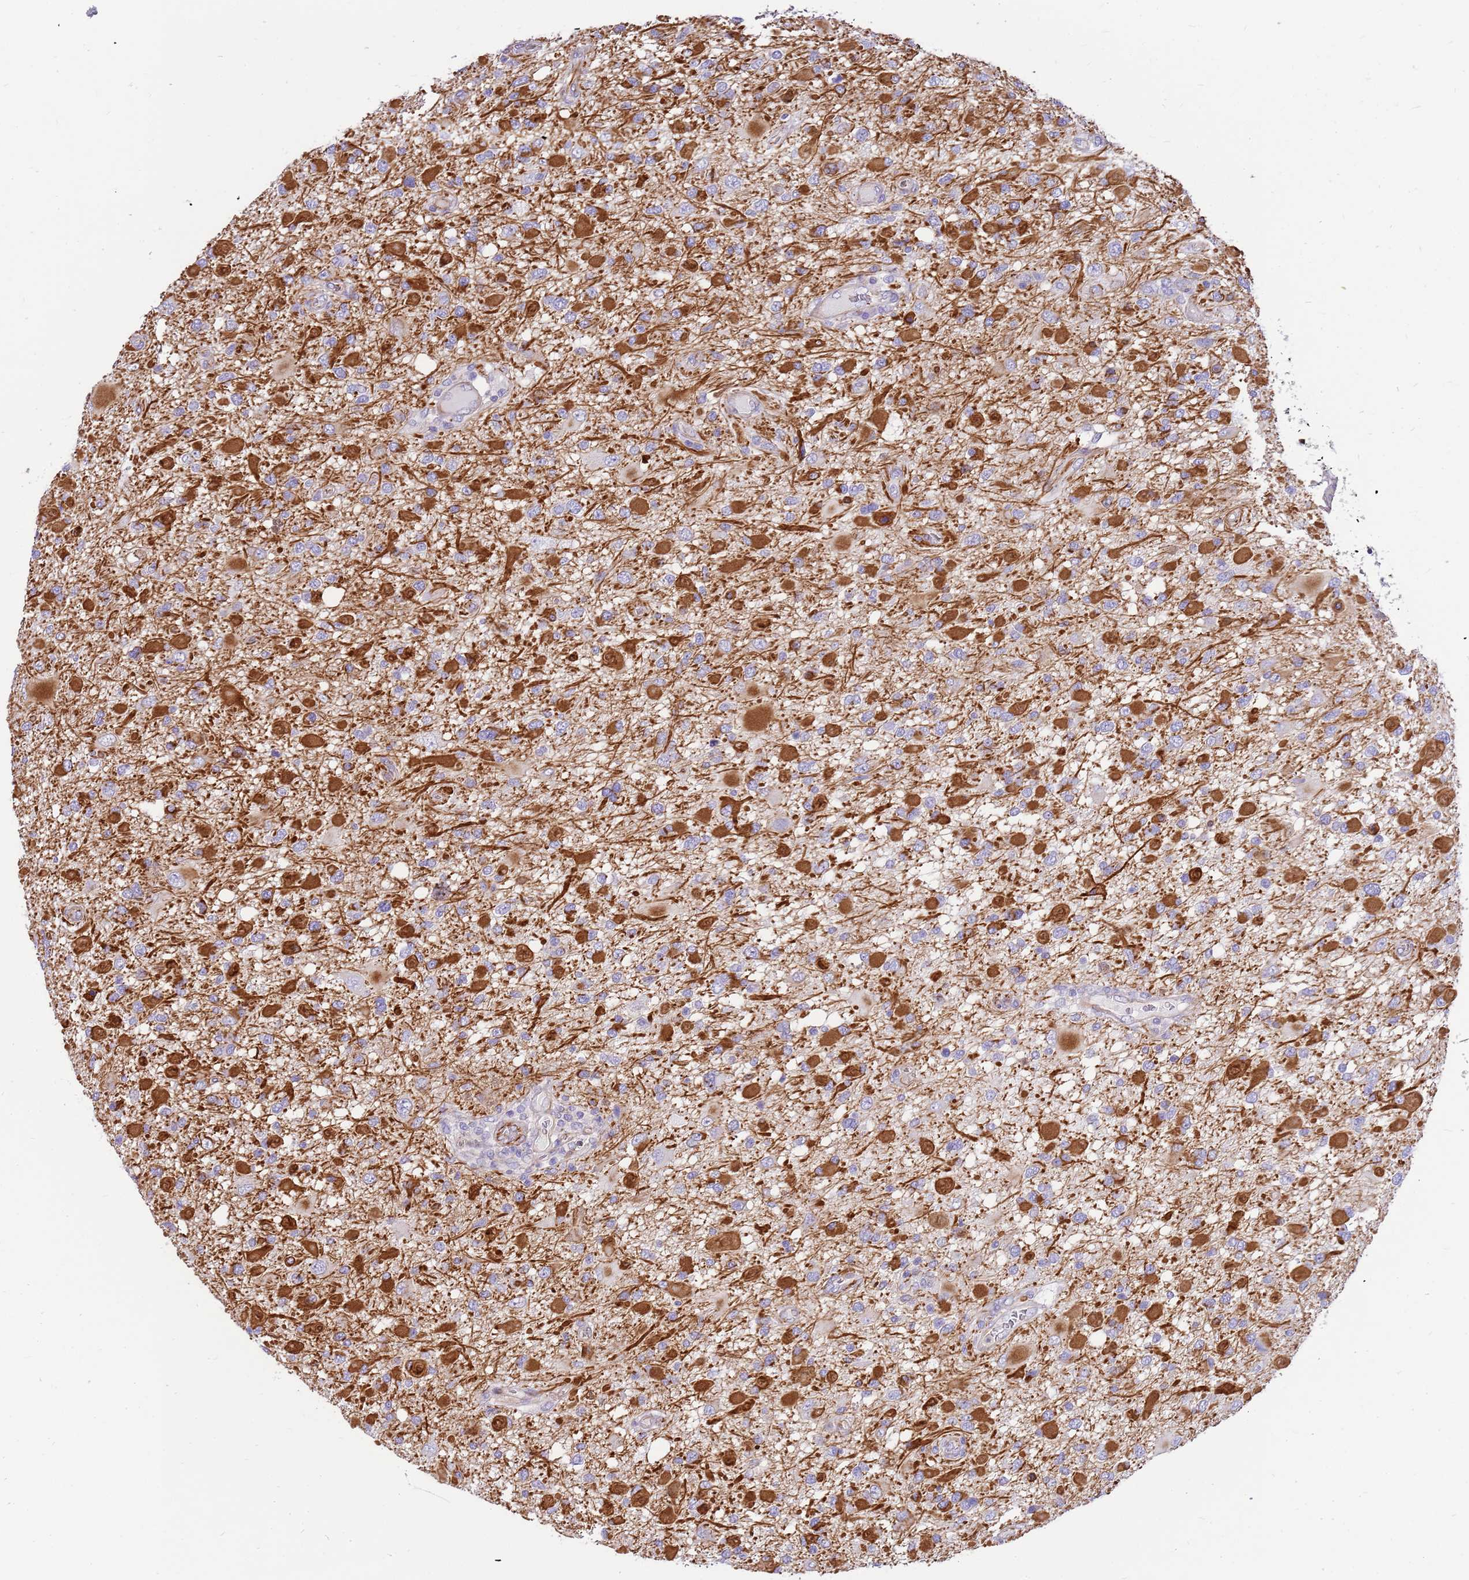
{"staining": {"intensity": "moderate", "quantity": "25%-75%", "location": "cytoplasmic/membranous"}, "tissue": "glioma", "cell_type": "Tumor cells", "image_type": "cancer", "snomed": [{"axis": "morphology", "description": "Glioma, malignant, High grade"}, {"axis": "topography", "description": "Brain"}], "caption": "Tumor cells reveal medium levels of moderate cytoplasmic/membranous staining in approximately 25%-75% of cells in human glioma. (brown staining indicates protein expression, while blue staining denotes nuclei).", "gene": "ZDHHC1", "patient": {"sex": "male", "age": 53}}